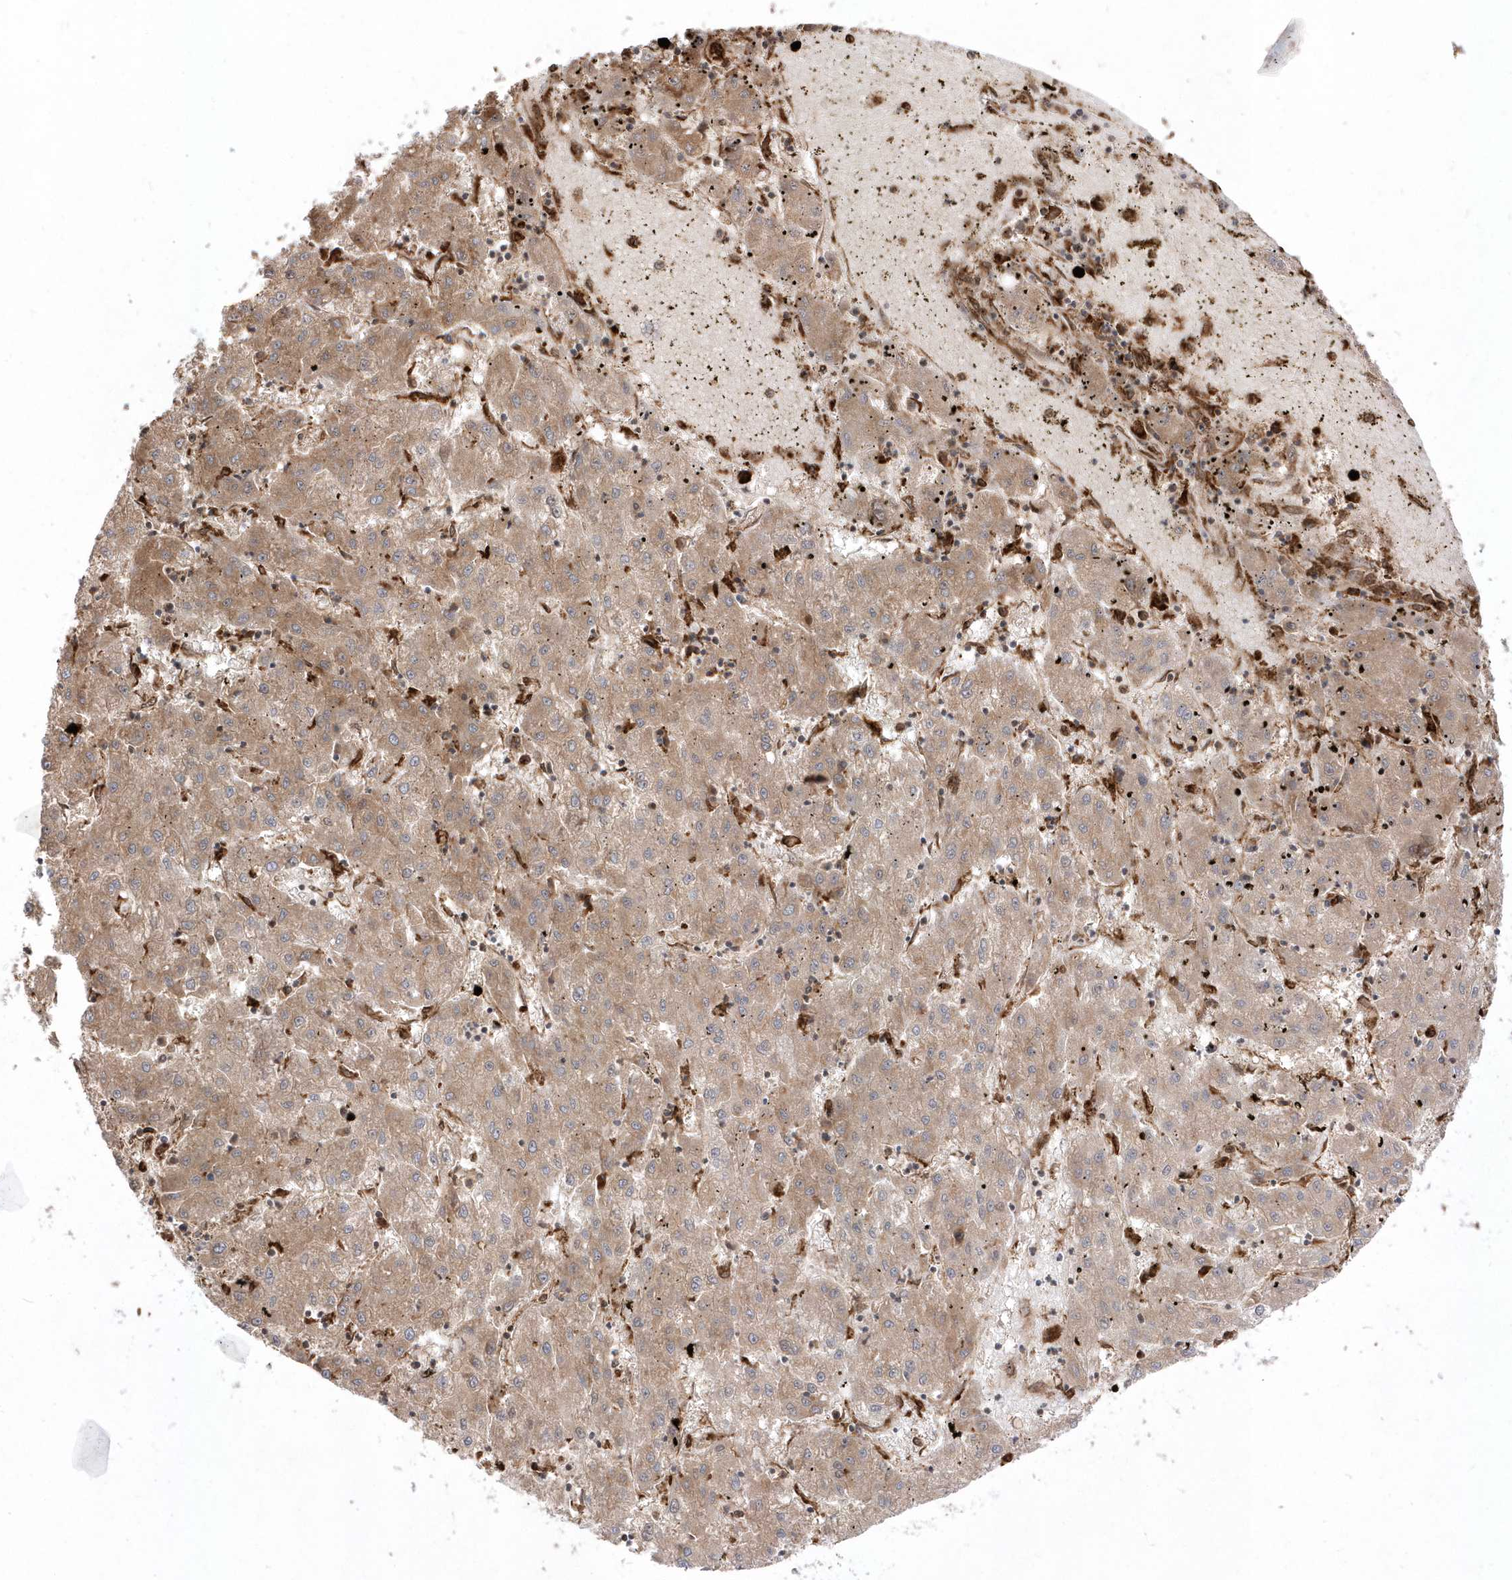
{"staining": {"intensity": "moderate", "quantity": ">75%", "location": "cytoplasmic/membranous"}, "tissue": "liver cancer", "cell_type": "Tumor cells", "image_type": "cancer", "snomed": [{"axis": "morphology", "description": "Carcinoma, Hepatocellular, NOS"}, {"axis": "topography", "description": "Liver"}], "caption": "Human liver cancer (hepatocellular carcinoma) stained with a brown dye displays moderate cytoplasmic/membranous positive staining in approximately >75% of tumor cells.", "gene": "EPC2", "patient": {"sex": "male", "age": 72}}